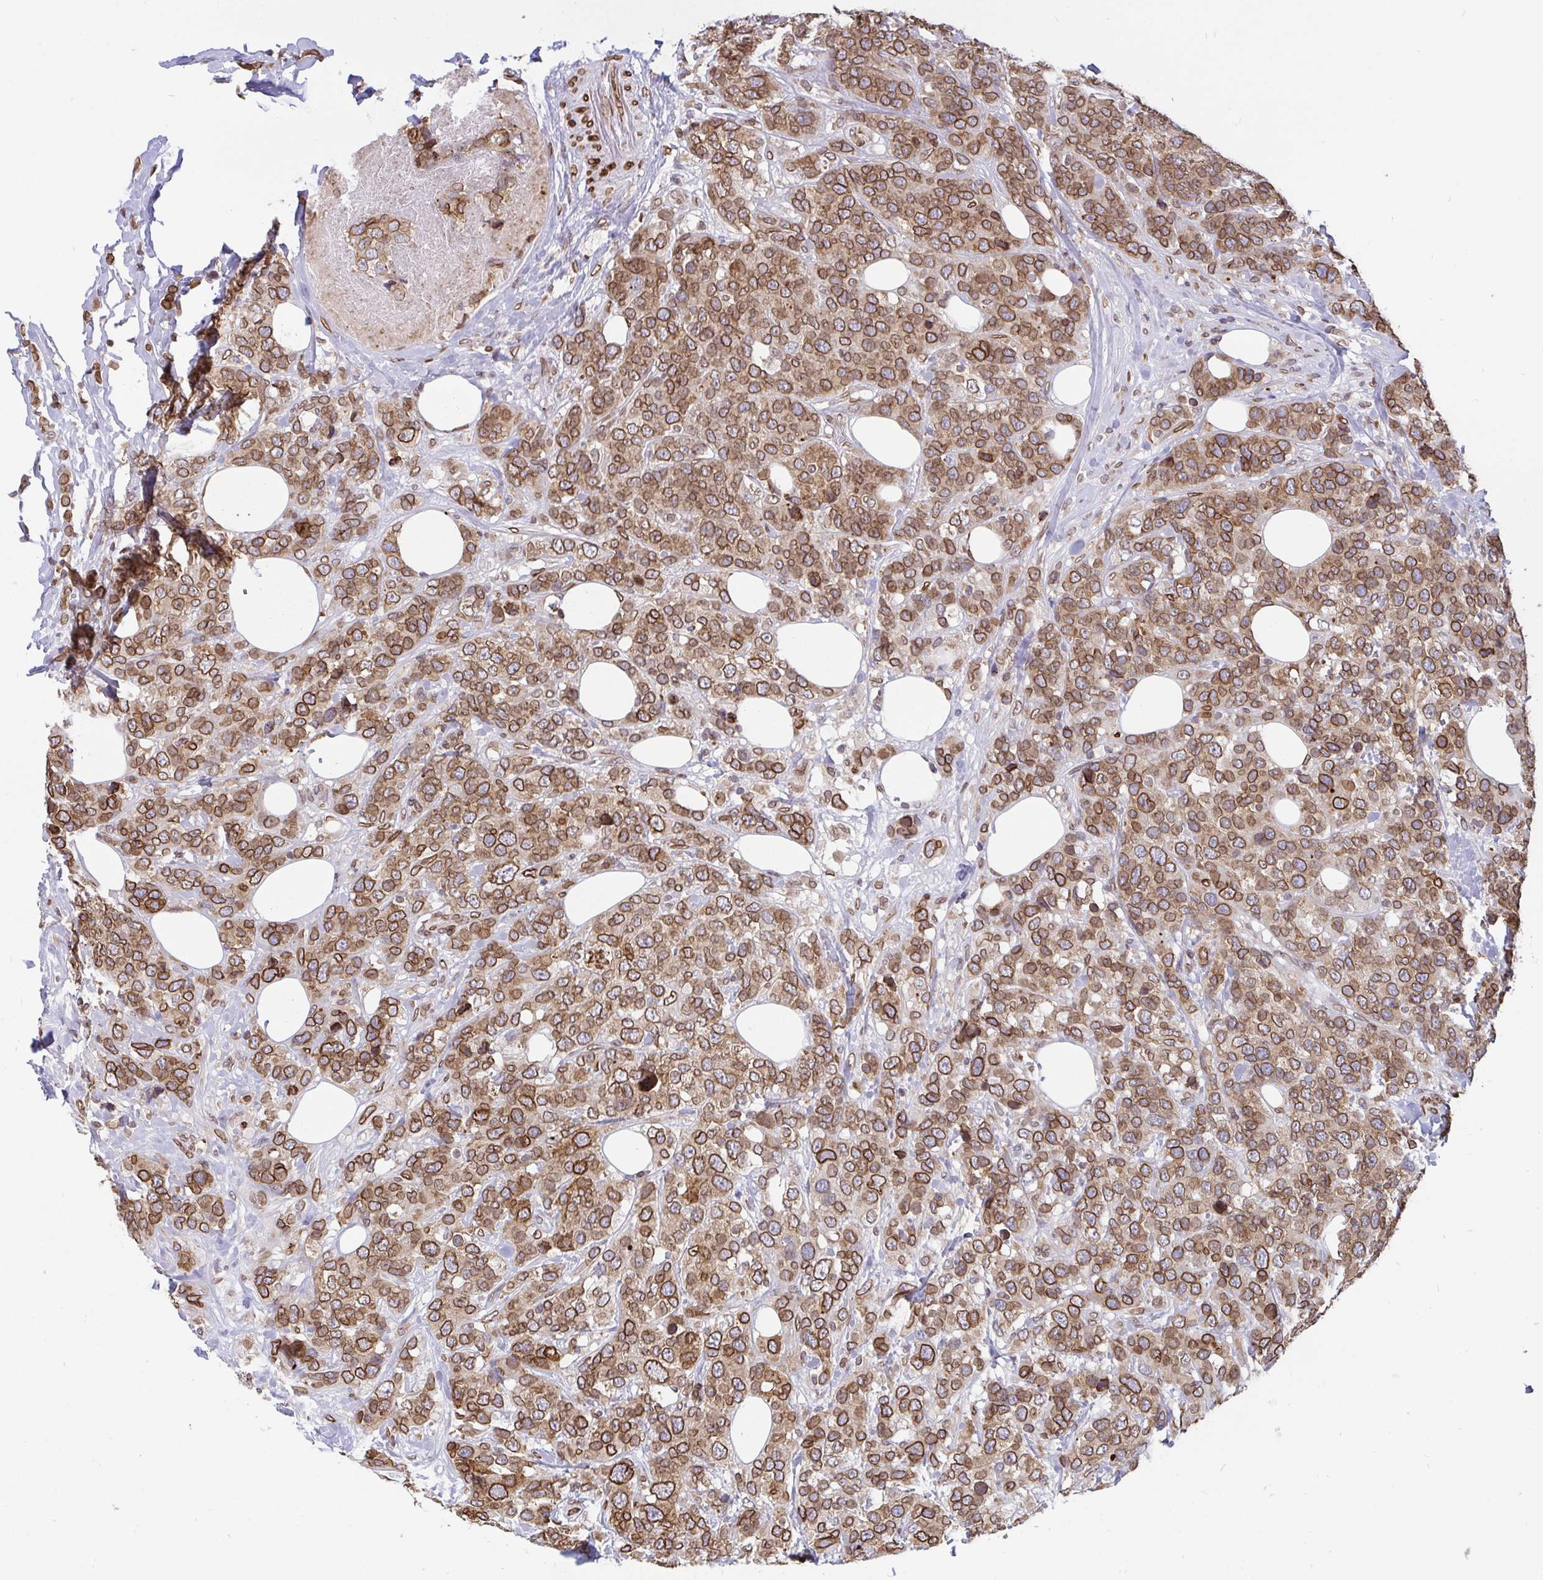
{"staining": {"intensity": "moderate", "quantity": ">75%", "location": "cytoplasmic/membranous,nuclear"}, "tissue": "breast cancer", "cell_type": "Tumor cells", "image_type": "cancer", "snomed": [{"axis": "morphology", "description": "Lobular carcinoma"}, {"axis": "topography", "description": "Breast"}], "caption": "DAB (3,3'-diaminobenzidine) immunohistochemical staining of breast lobular carcinoma shows moderate cytoplasmic/membranous and nuclear protein positivity in about >75% of tumor cells.", "gene": "EMD", "patient": {"sex": "female", "age": 59}}